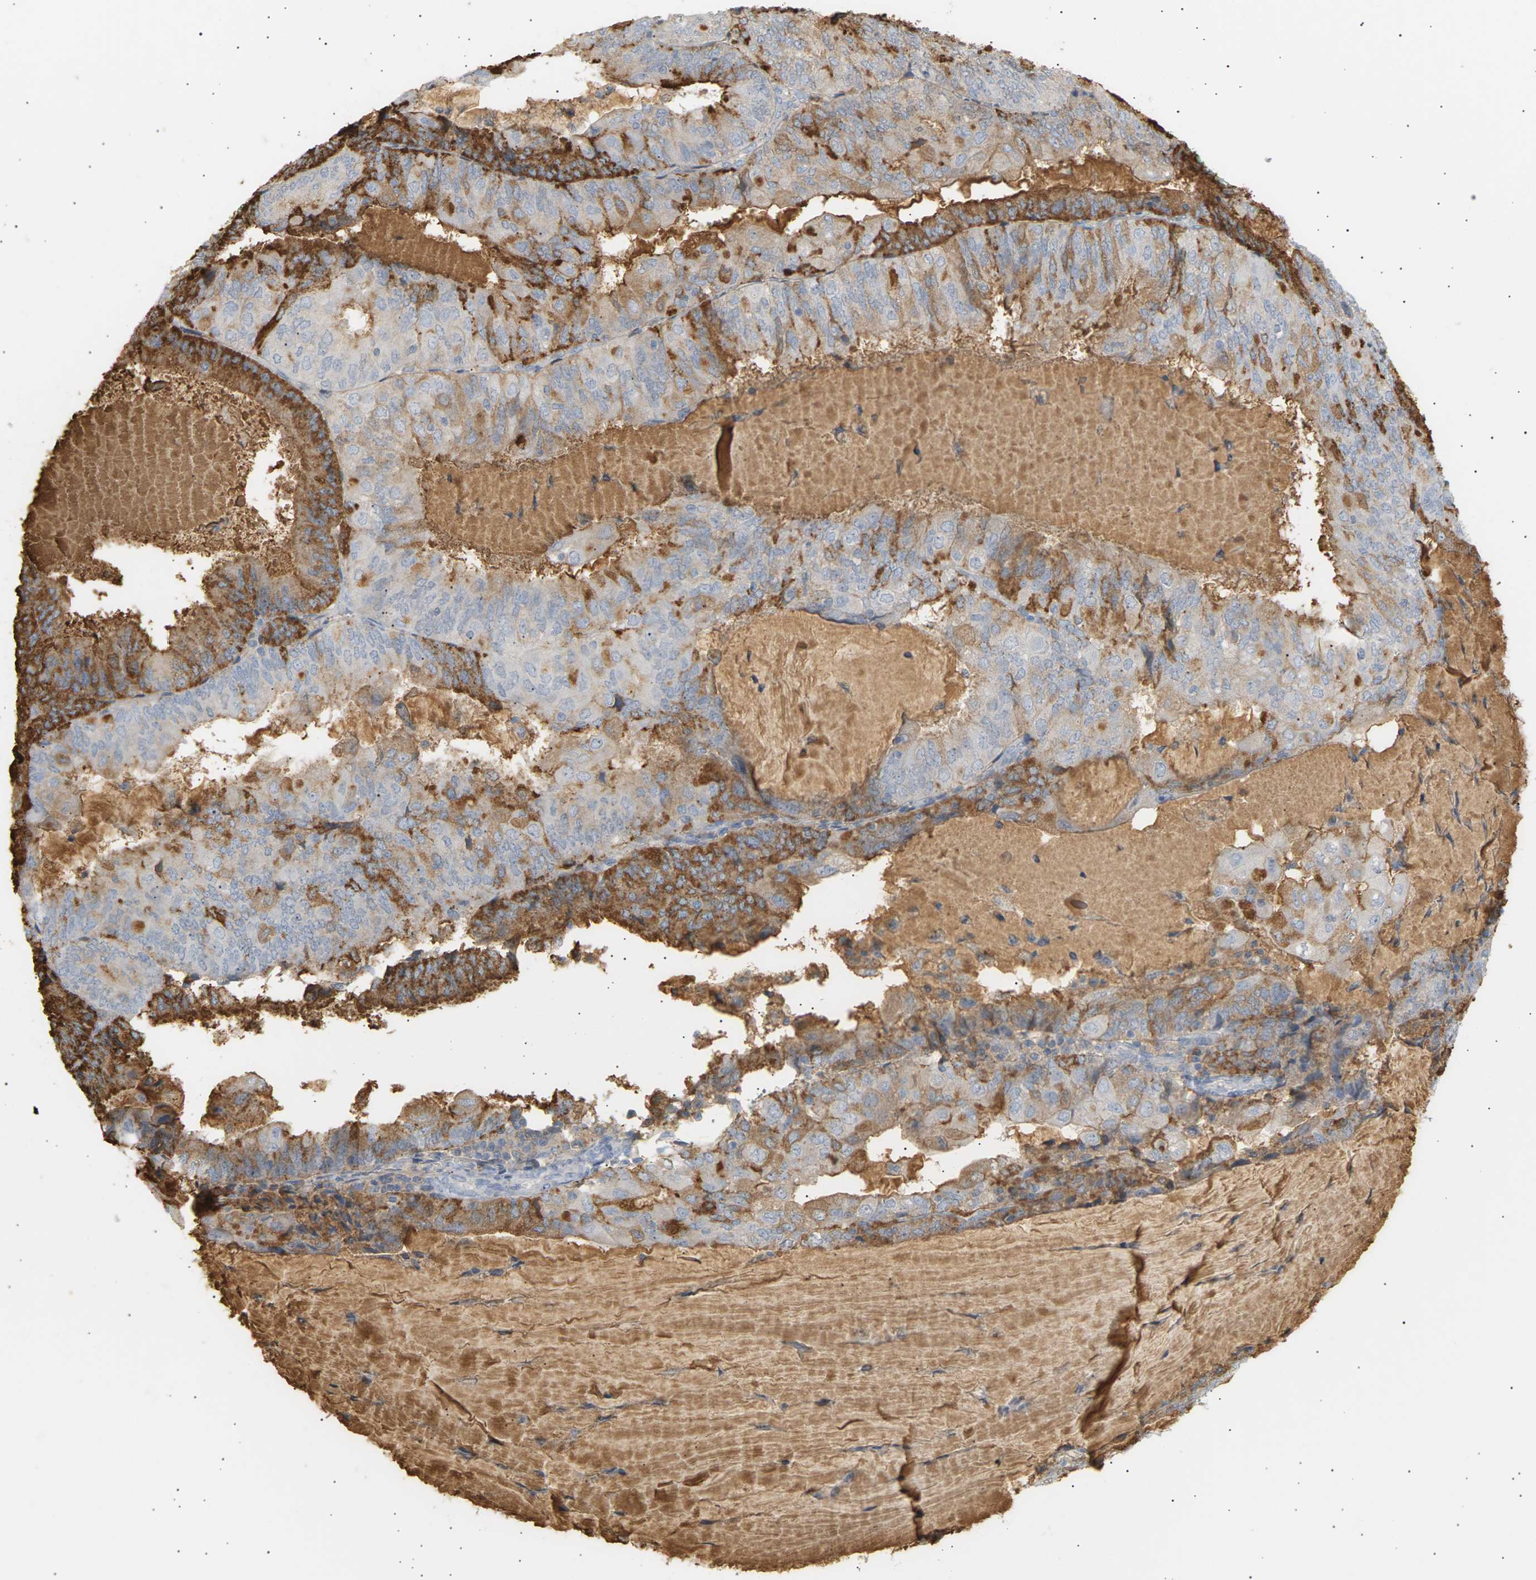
{"staining": {"intensity": "strong", "quantity": "25%-75%", "location": "cytoplasmic/membranous"}, "tissue": "endometrial cancer", "cell_type": "Tumor cells", "image_type": "cancer", "snomed": [{"axis": "morphology", "description": "Adenocarcinoma, NOS"}, {"axis": "topography", "description": "Endometrium"}], "caption": "About 25%-75% of tumor cells in human adenocarcinoma (endometrial) reveal strong cytoplasmic/membranous protein staining as visualized by brown immunohistochemical staining.", "gene": "CLU", "patient": {"sex": "female", "age": 81}}